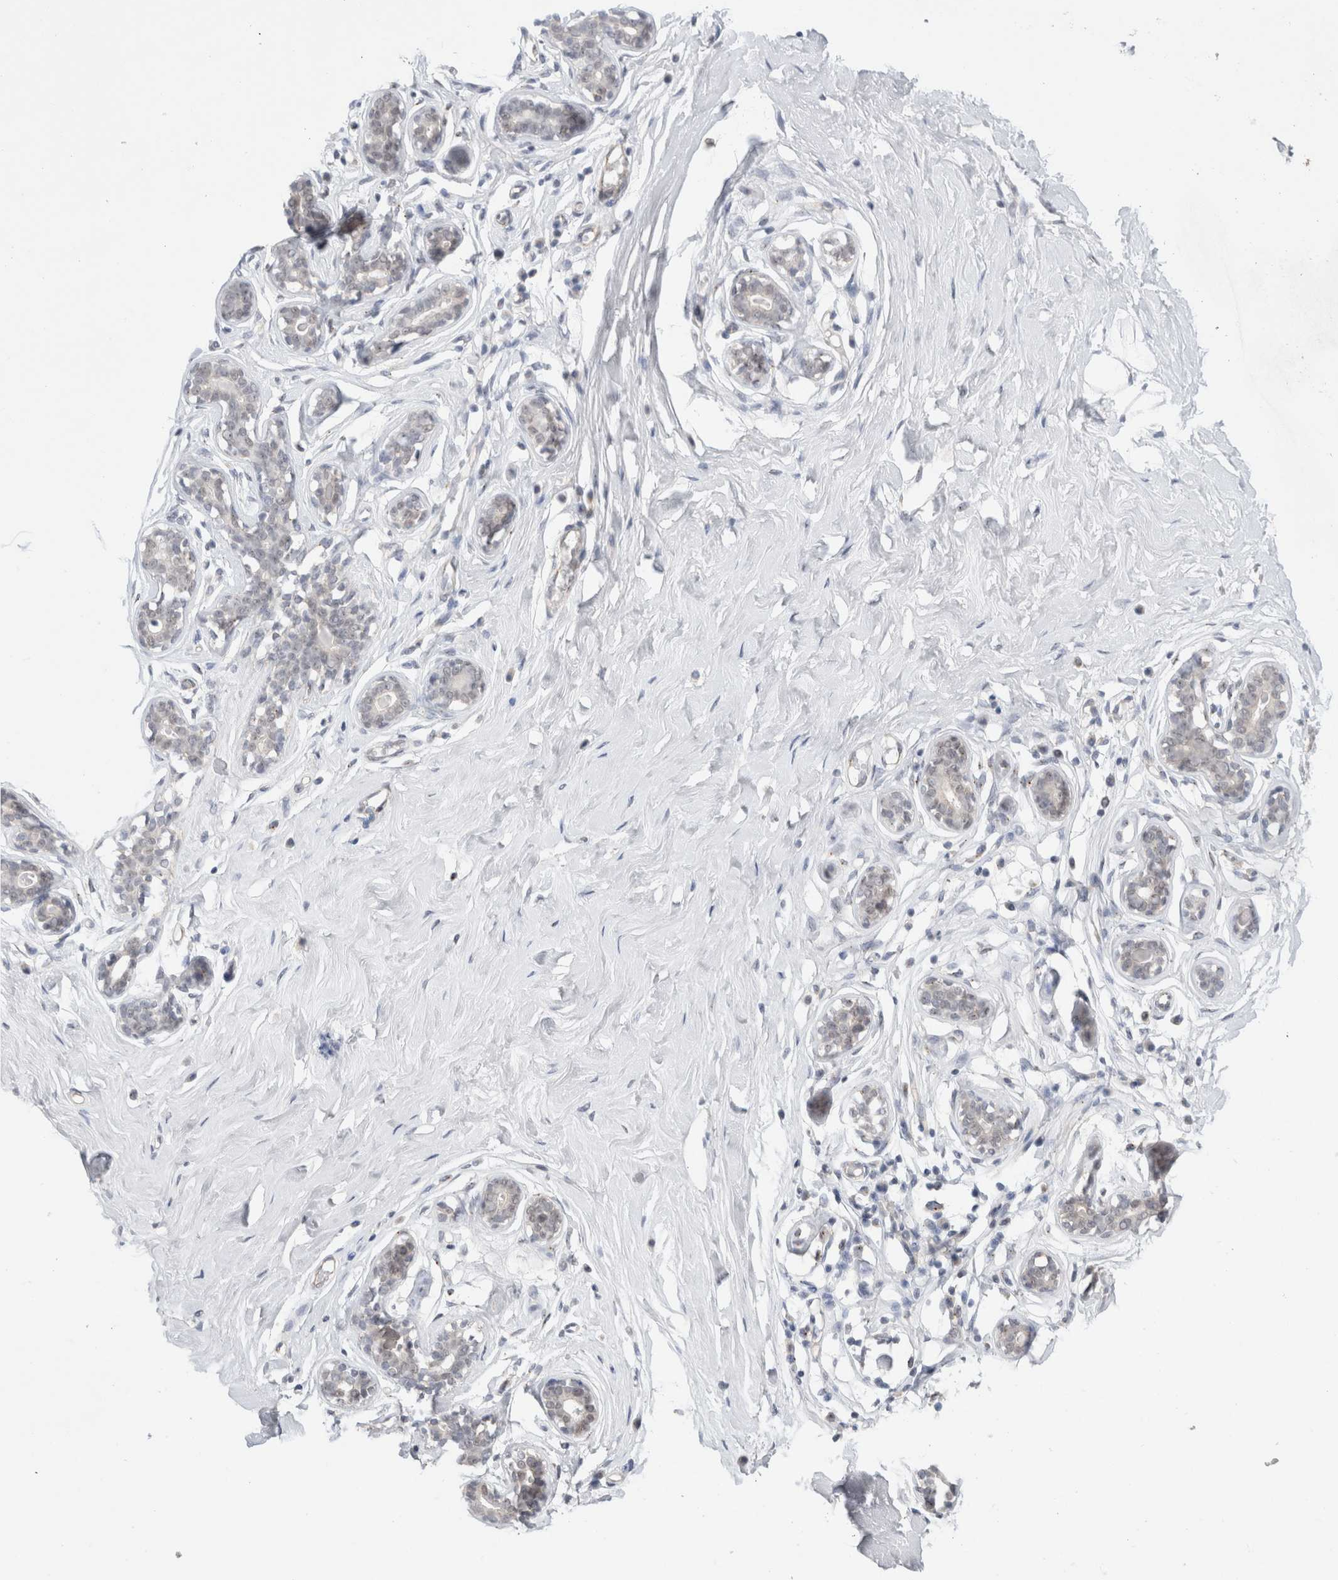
{"staining": {"intensity": "negative", "quantity": "none", "location": "none"}, "tissue": "breast", "cell_type": "Adipocytes", "image_type": "normal", "snomed": [{"axis": "morphology", "description": "Normal tissue, NOS"}, {"axis": "topography", "description": "Breast"}], "caption": "Adipocytes show no significant staining in benign breast. (Immunohistochemistry (ihc), brightfield microscopy, high magnification).", "gene": "BICD2", "patient": {"sex": "female", "age": 23}}